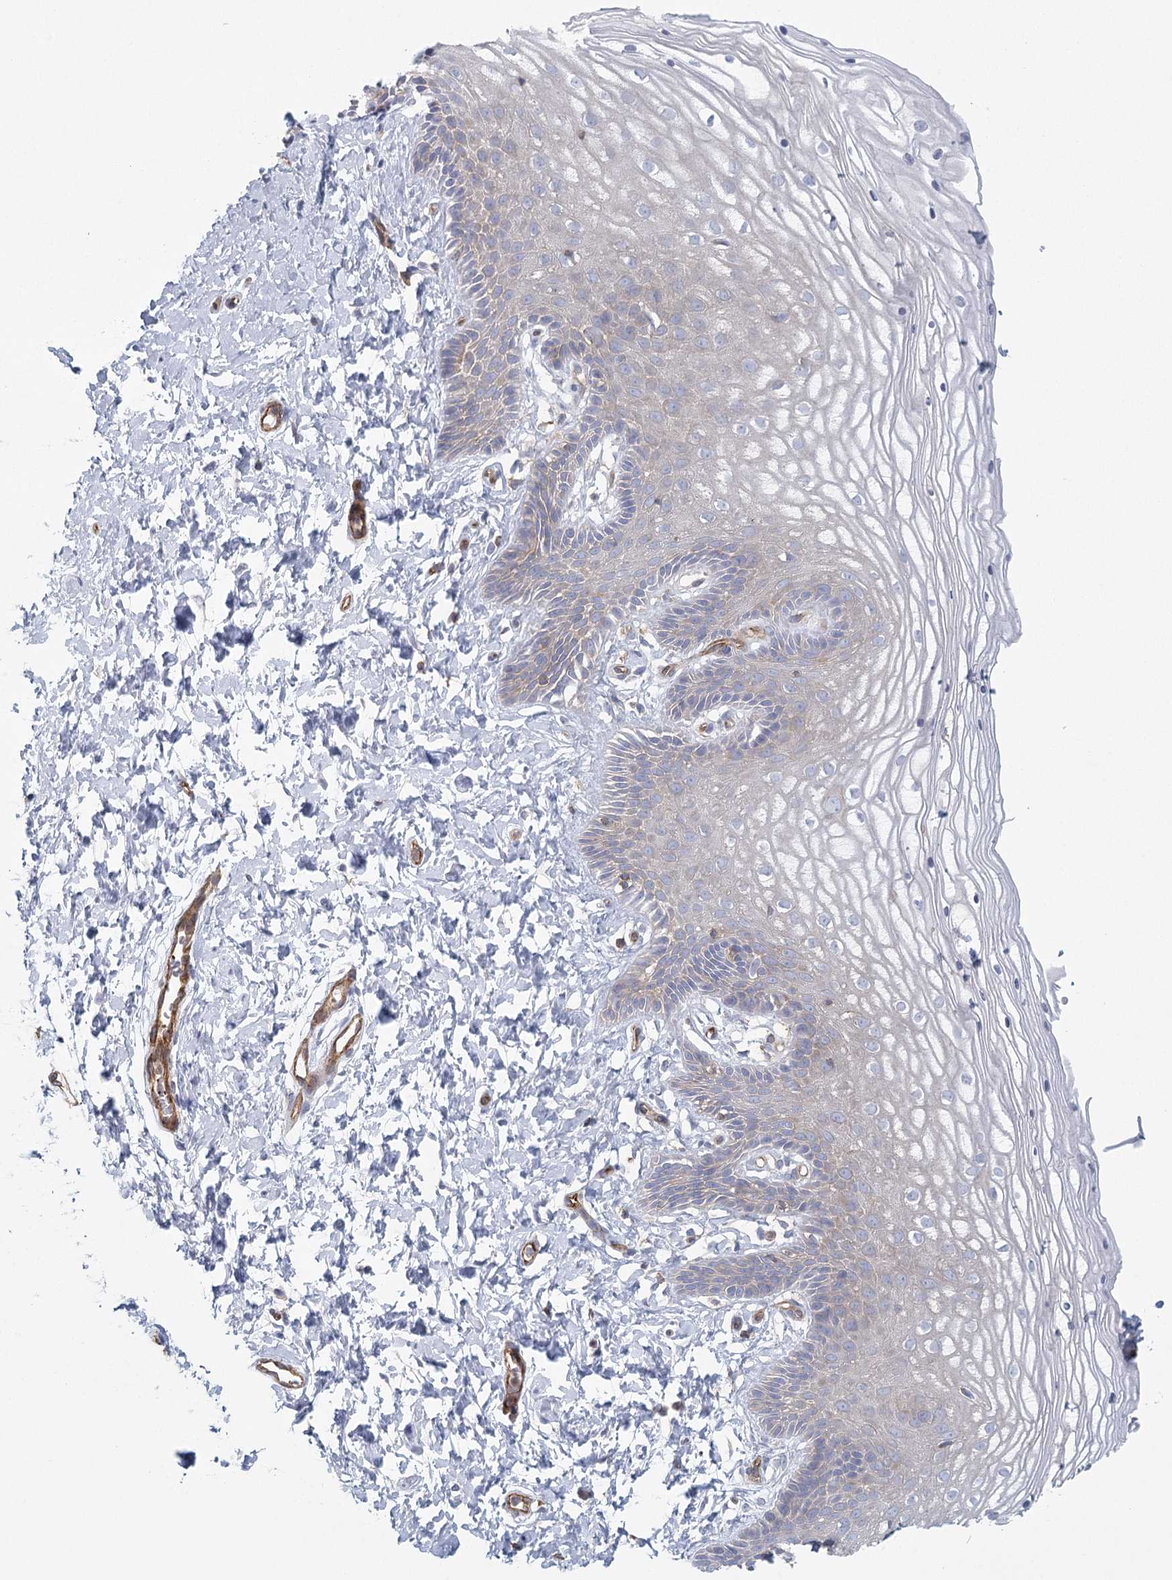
{"staining": {"intensity": "weak", "quantity": "<25%", "location": "cytoplasmic/membranous"}, "tissue": "vagina", "cell_type": "Squamous epithelial cells", "image_type": "normal", "snomed": [{"axis": "morphology", "description": "Normal tissue, NOS"}, {"axis": "topography", "description": "Vagina"}, {"axis": "topography", "description": "Cervix"}], "caption": "Image shows no protein positivity in squamous epithelial cells of benign vagina. (DAB immunohistochemistry visualized using brightfield microscopy, high magnification).", "gene": "IFT46", "patient": {"sex": "female", "age": 40}}